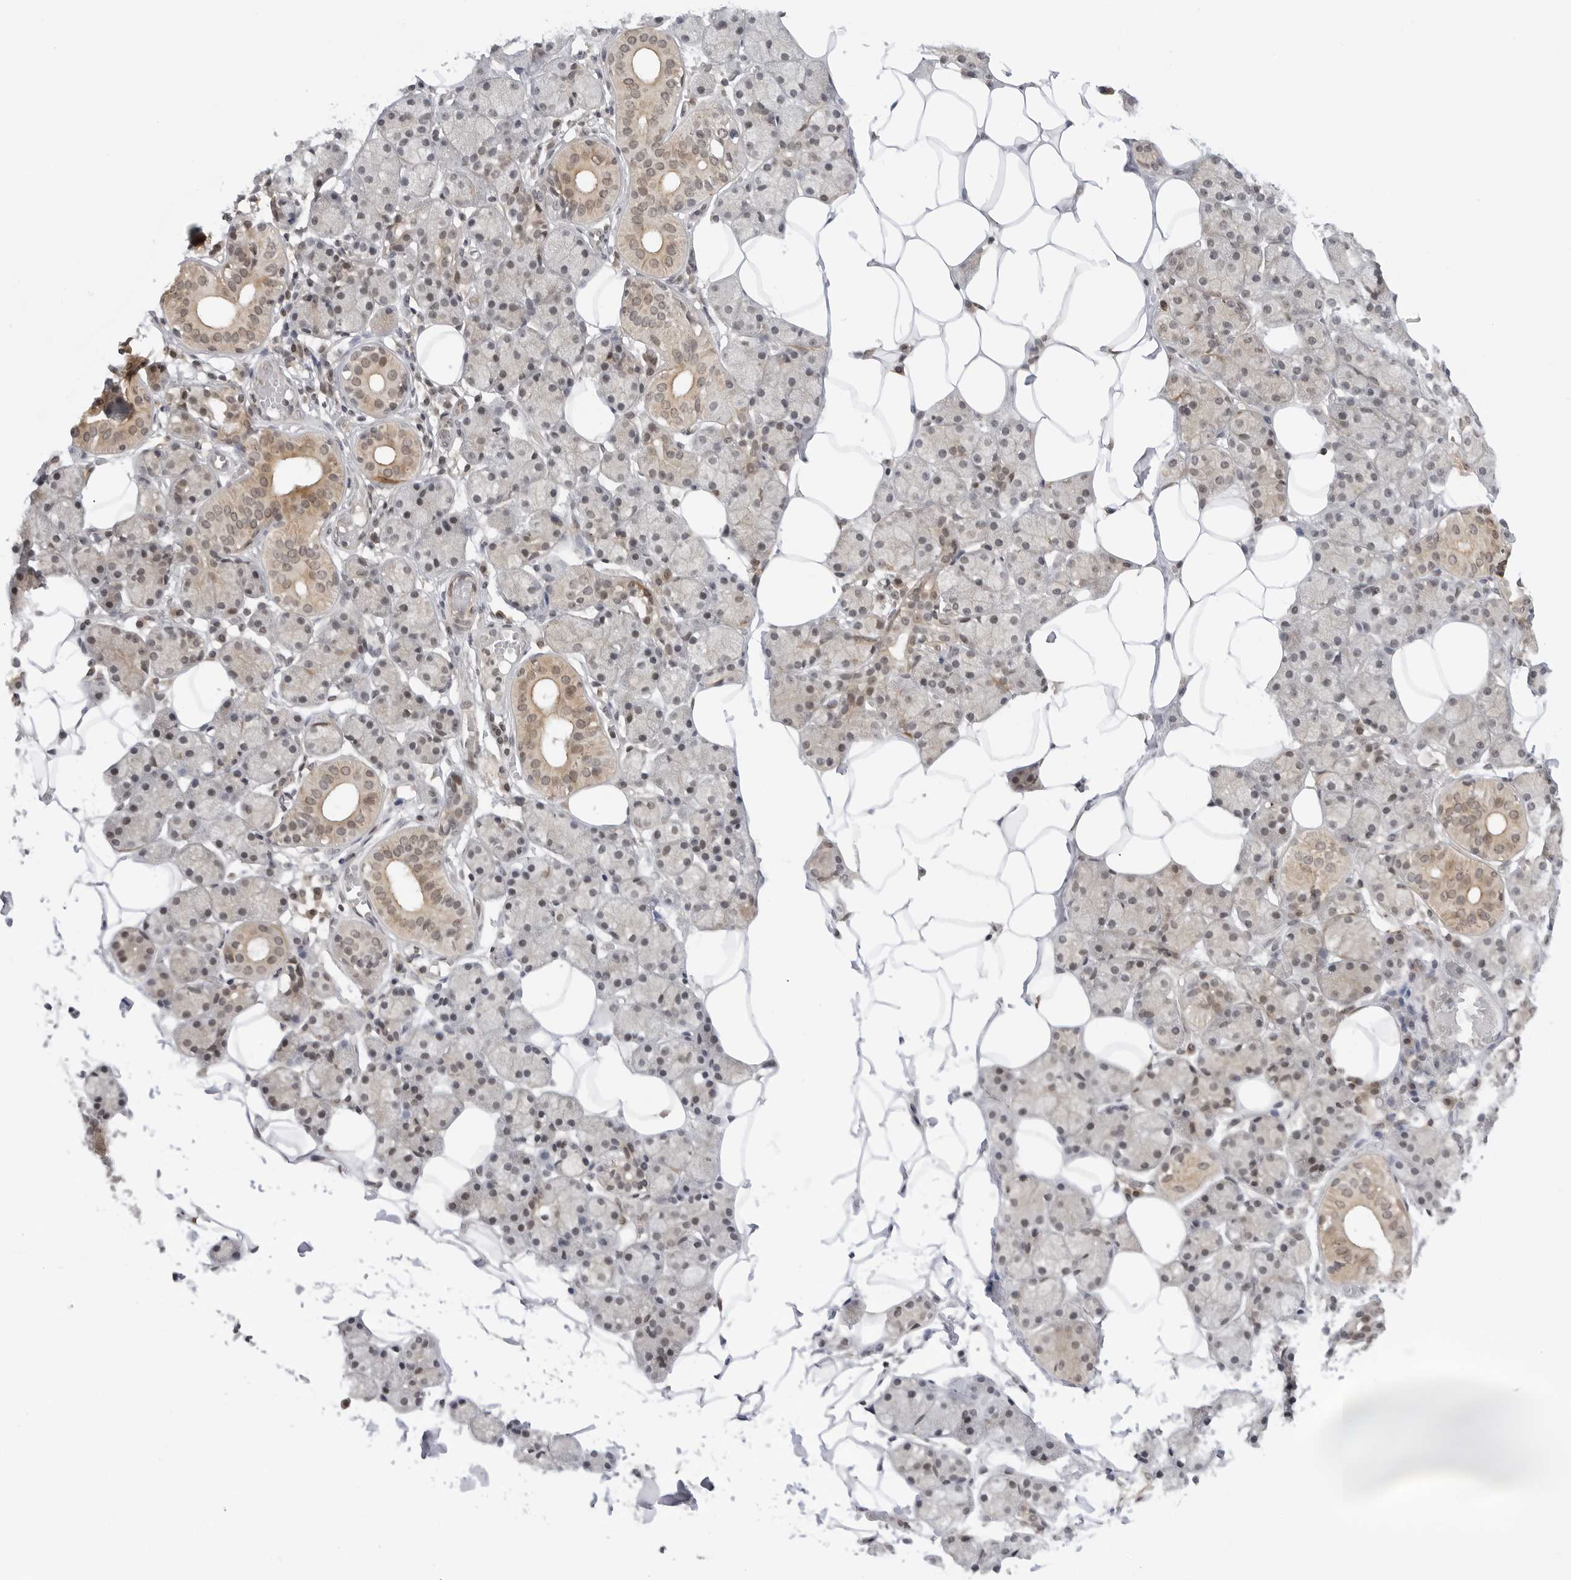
{"staining": {"intensity": "moderate", "quantity": "25%-75%", "location": "cytoplasmic/membranous,nuclear"}, "tissue": "salivary gland", "cell_type": "Glandular cells", "image_type": "normal", "snomed": [{"axis": "morphology", "description": "Normal tissue, NOS"}, {"axis": "topography", "description": "Salivary gland"}], "caption": "Protein staining reveals moderate cytoplasmic/membranous,nuclear staining in about 25%-75% of glandular cells in normal salivary gland.", "gene": "MAP2K5", "patient": {"sex": "female", "age": 33}}